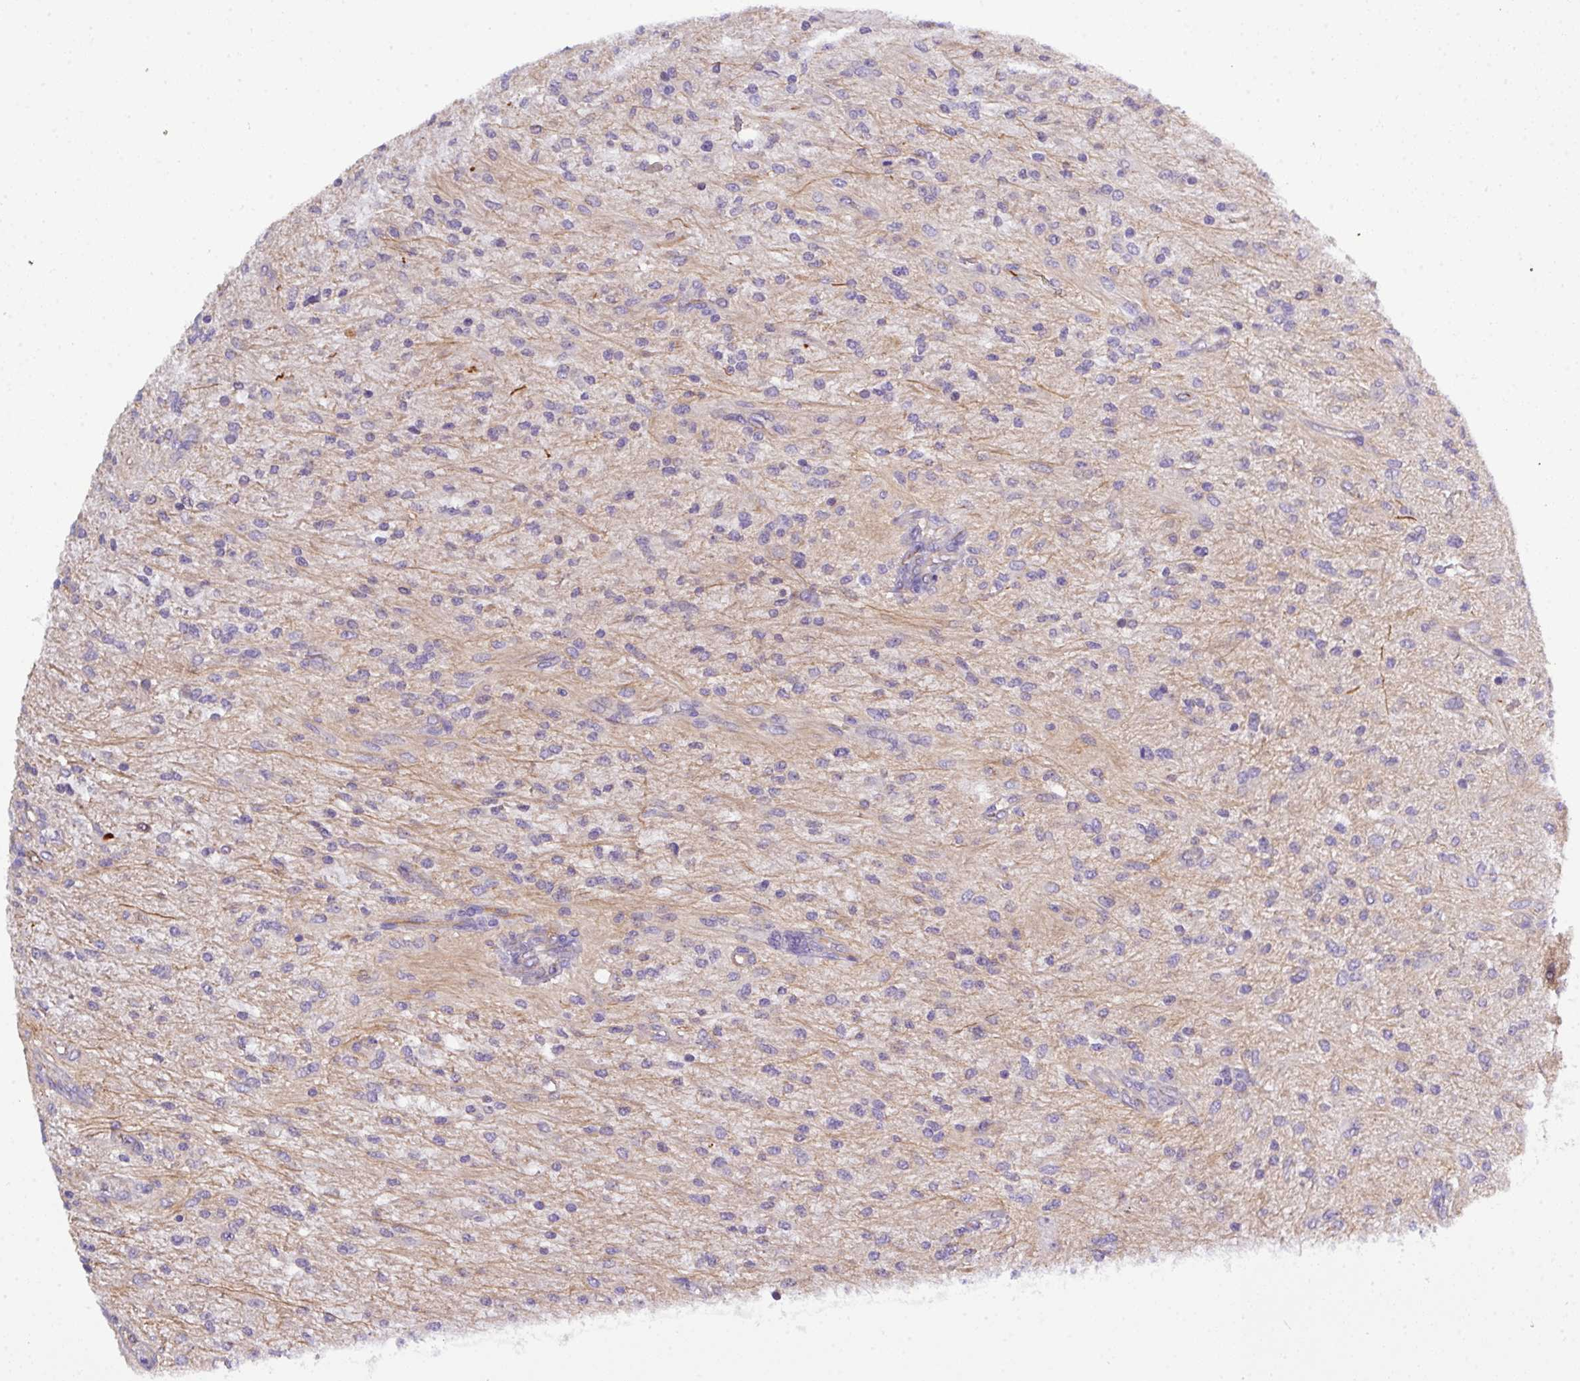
{"staining": {"intensity": "negative", "quantity": "none", "location": "none"}, "tissue": "glioma", "cell_type": "Tumor cells", "image_type": "cancer", "snomed": [{"axis": "morphology", "description": "Glioma, malignant, Low grade"}, {"axis": "topography", "description": "Cerebellum"}], "caption": "Tumor cells are negative for protein expression in human glioma.", "gene": "PARD6A", "patient": {"sex": "female", "age": 14}}